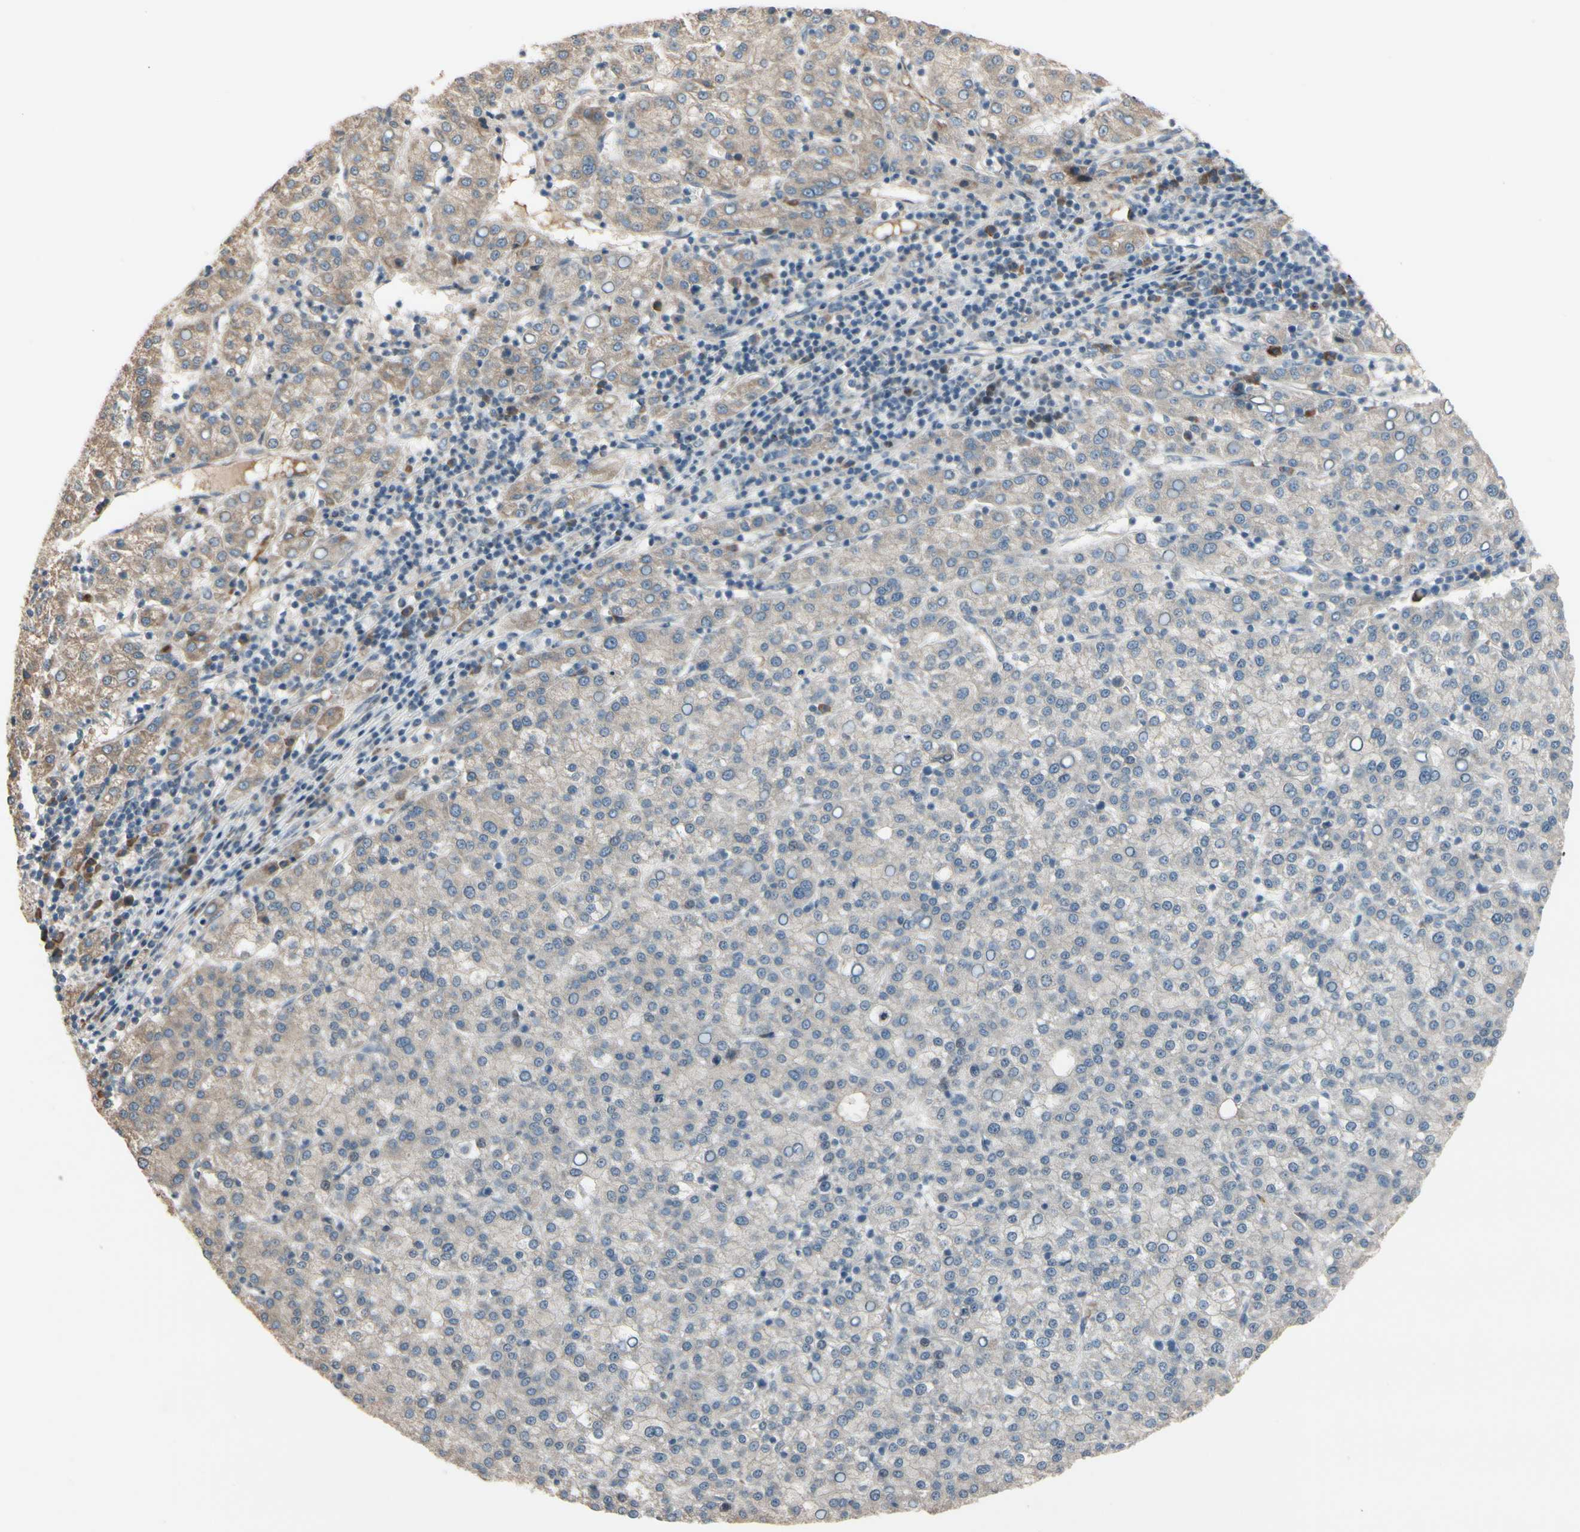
{"staining": {"intensity": "weak", "quantity": "25%-75%", "location": "cytoplasmic/membranous"}, "tissue": "liver cancer", "cell_type": "Tumor cells", "image_type": "cancer", "snomed": [{"axis": "morphology", "description": "Carcinoma, Hepatocellular, NOS"}, {"axis": "topography", "description": "Liver"}], "caption": "Immunohistochemical staining of human liver hepatocellular carcinoma shows low levels of weak cytoplasmic/membranous positivity in about 25%-75% of tumor cells. The staining was performed using DAB (3,3'-diaminobenzidine) to visualize the protein expression in brown, while the nuclei were stained in blue with hematoxylin (Magnification: 20x).", "gene": "SNX29", "patient": {"sex": "female", "age": 58}}